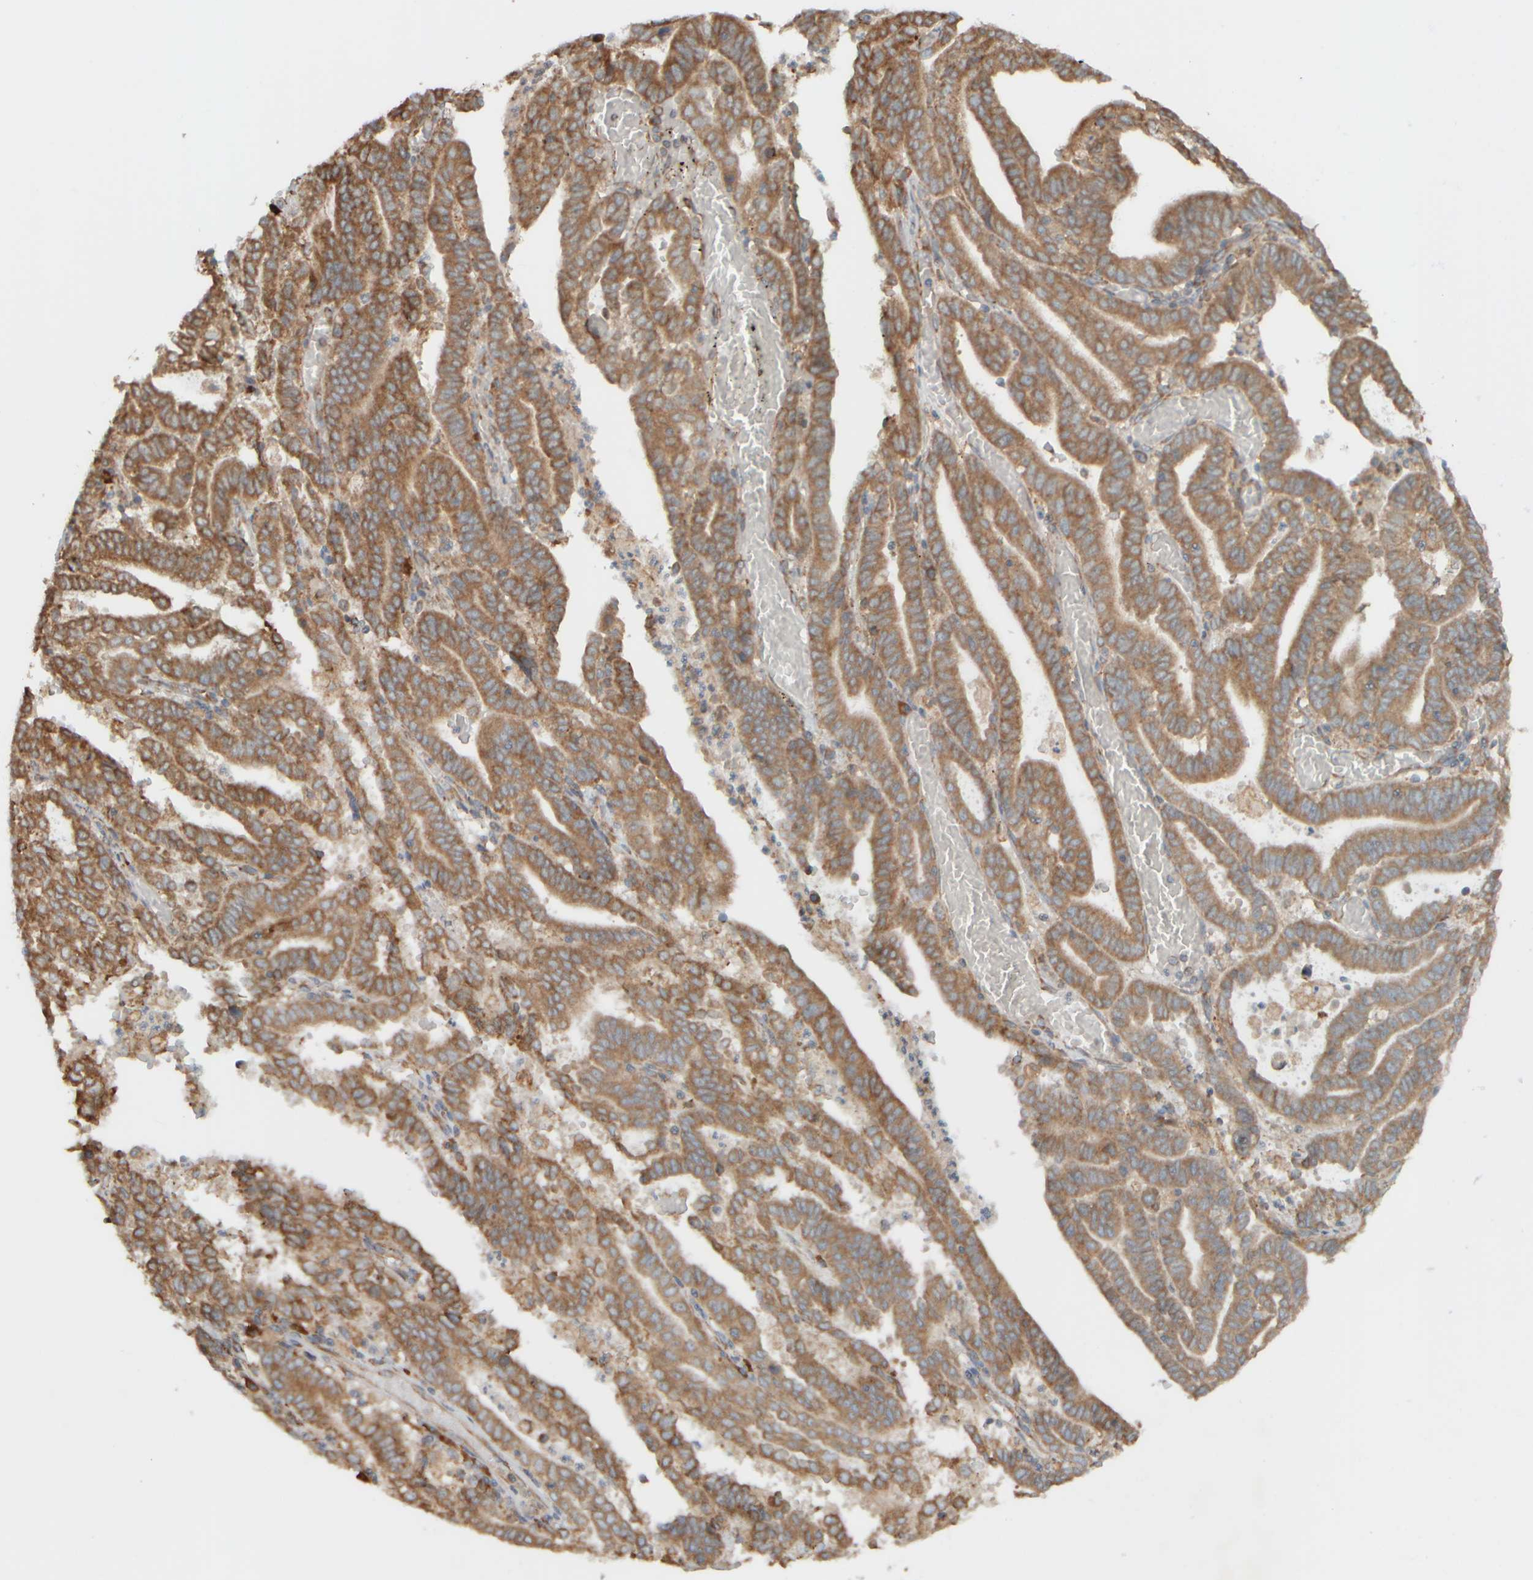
{"staining": {"intensity": "moderate", "quantity": ">75%", "location": "cytoplasmic/membranous"}, "tissue": "endometrial cancer", "cell_type": "Tumor cells", "image_type": "cancer", "snomed": [{"axis": "morphology", "description": "Adenocarcinoma, NOS"}, {"axis": "topography", "description": "Uterus"}], "caption": "Human endometrial cancer stained with a protein marker reveals moderate staining in tumor cells.", "gene": "EIF2B3", "patient": {"sex": "female", "age": 83}}